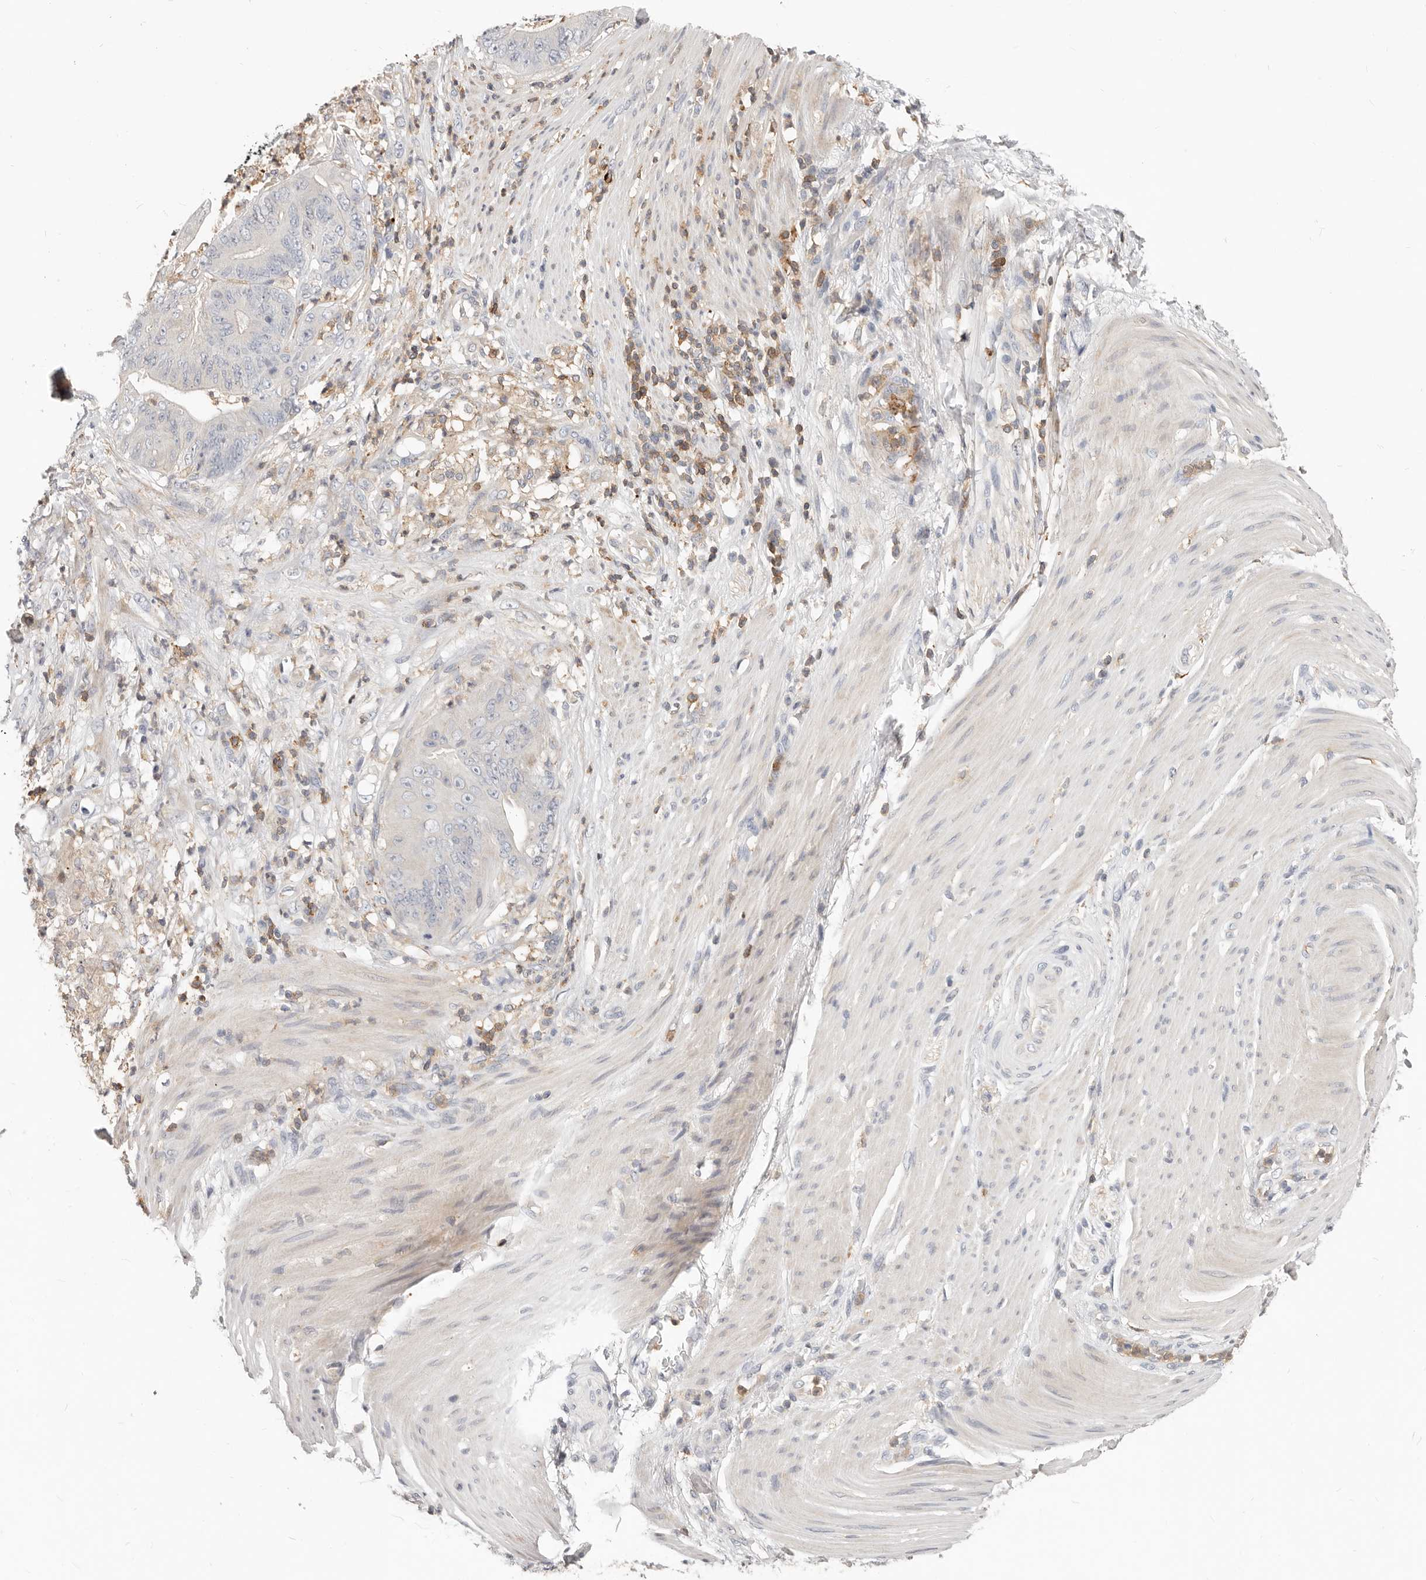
{"staining": {"intensity": "negative", "quantity": "none", "location": "none"}, "tissue": "stomach cancer", "cell_type": "Tumor cells", "image_type": "cancer", "snomed": [{"axis": "morphology", "description": "Adenocarcinoma, NOS"}, {"axis": "topography", "description": "Stomach"}], "caption": "Immunohistochemistry of adenocarcinoma (stomach) demonstrates no expression in tumor cells.", "gene": "TMEM63B", "patient": {"sex": "female", "age": 73}}